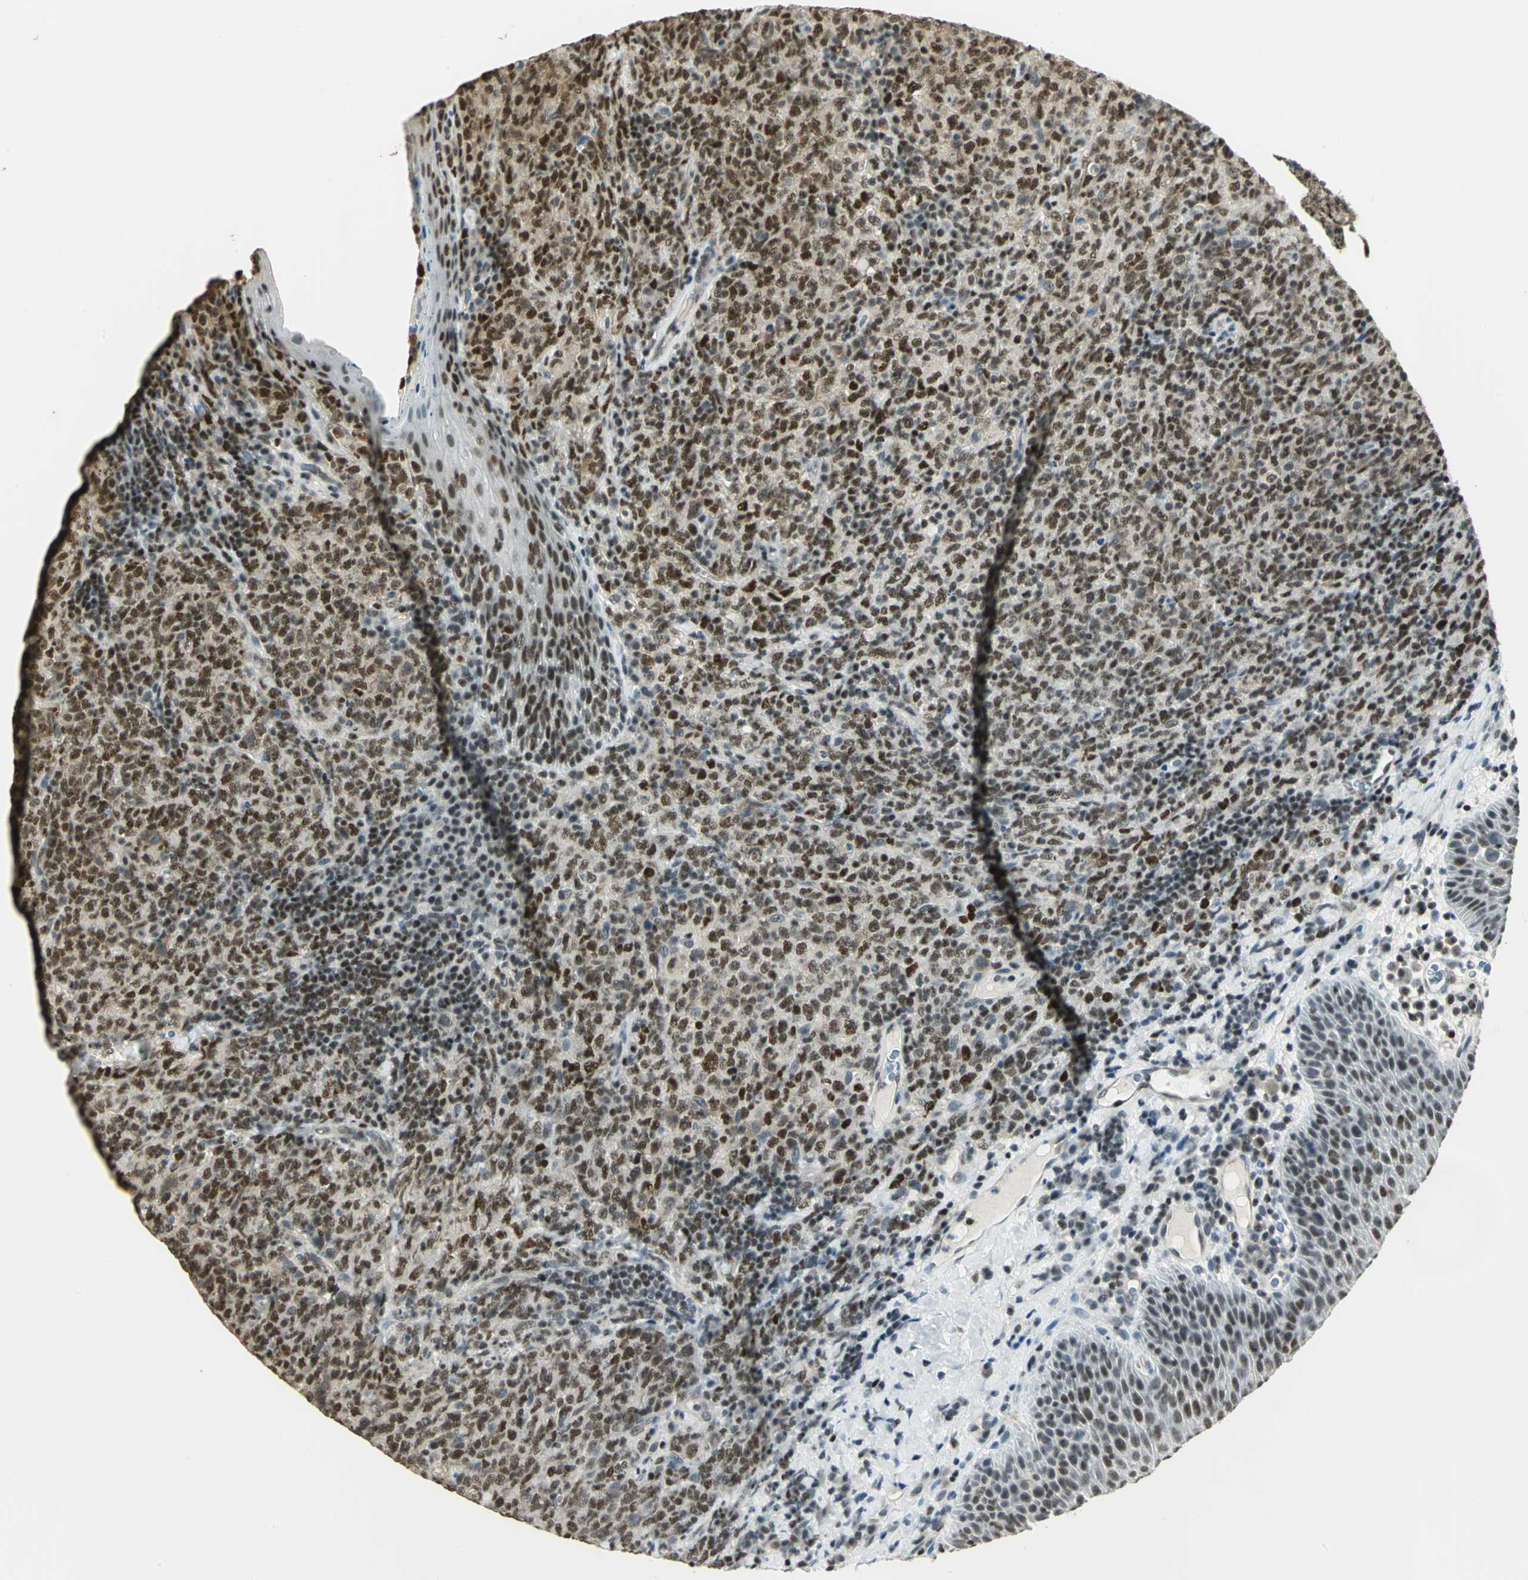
{"staining": {"intensity": "strong", "quantity": ">75%", "location": "nuclear"}, "tissue": "lymphoma", "cell_type": "Tumor cells", "image_type": "cancer", "snomed": [{"axis": "morphology", "description": "Malignant lymphoma, non-Hodgkin's type, High grade"}, {"axis": "topography", "description": "Tonsil"}], "caption": "A photomicrograph of human high-grade malignant lymphoma, non-Hodgkin's type stained for a protein reveals strong nuclear brown staining in tumor cells. Using DAB (3,3'-diaminobenzidine) (brown) and hematoxylin (blue) stains, captured at high magnification using brightfield microscopy.", "gene": "ELF1", "patient": {"sex": "female", "age": 36}}